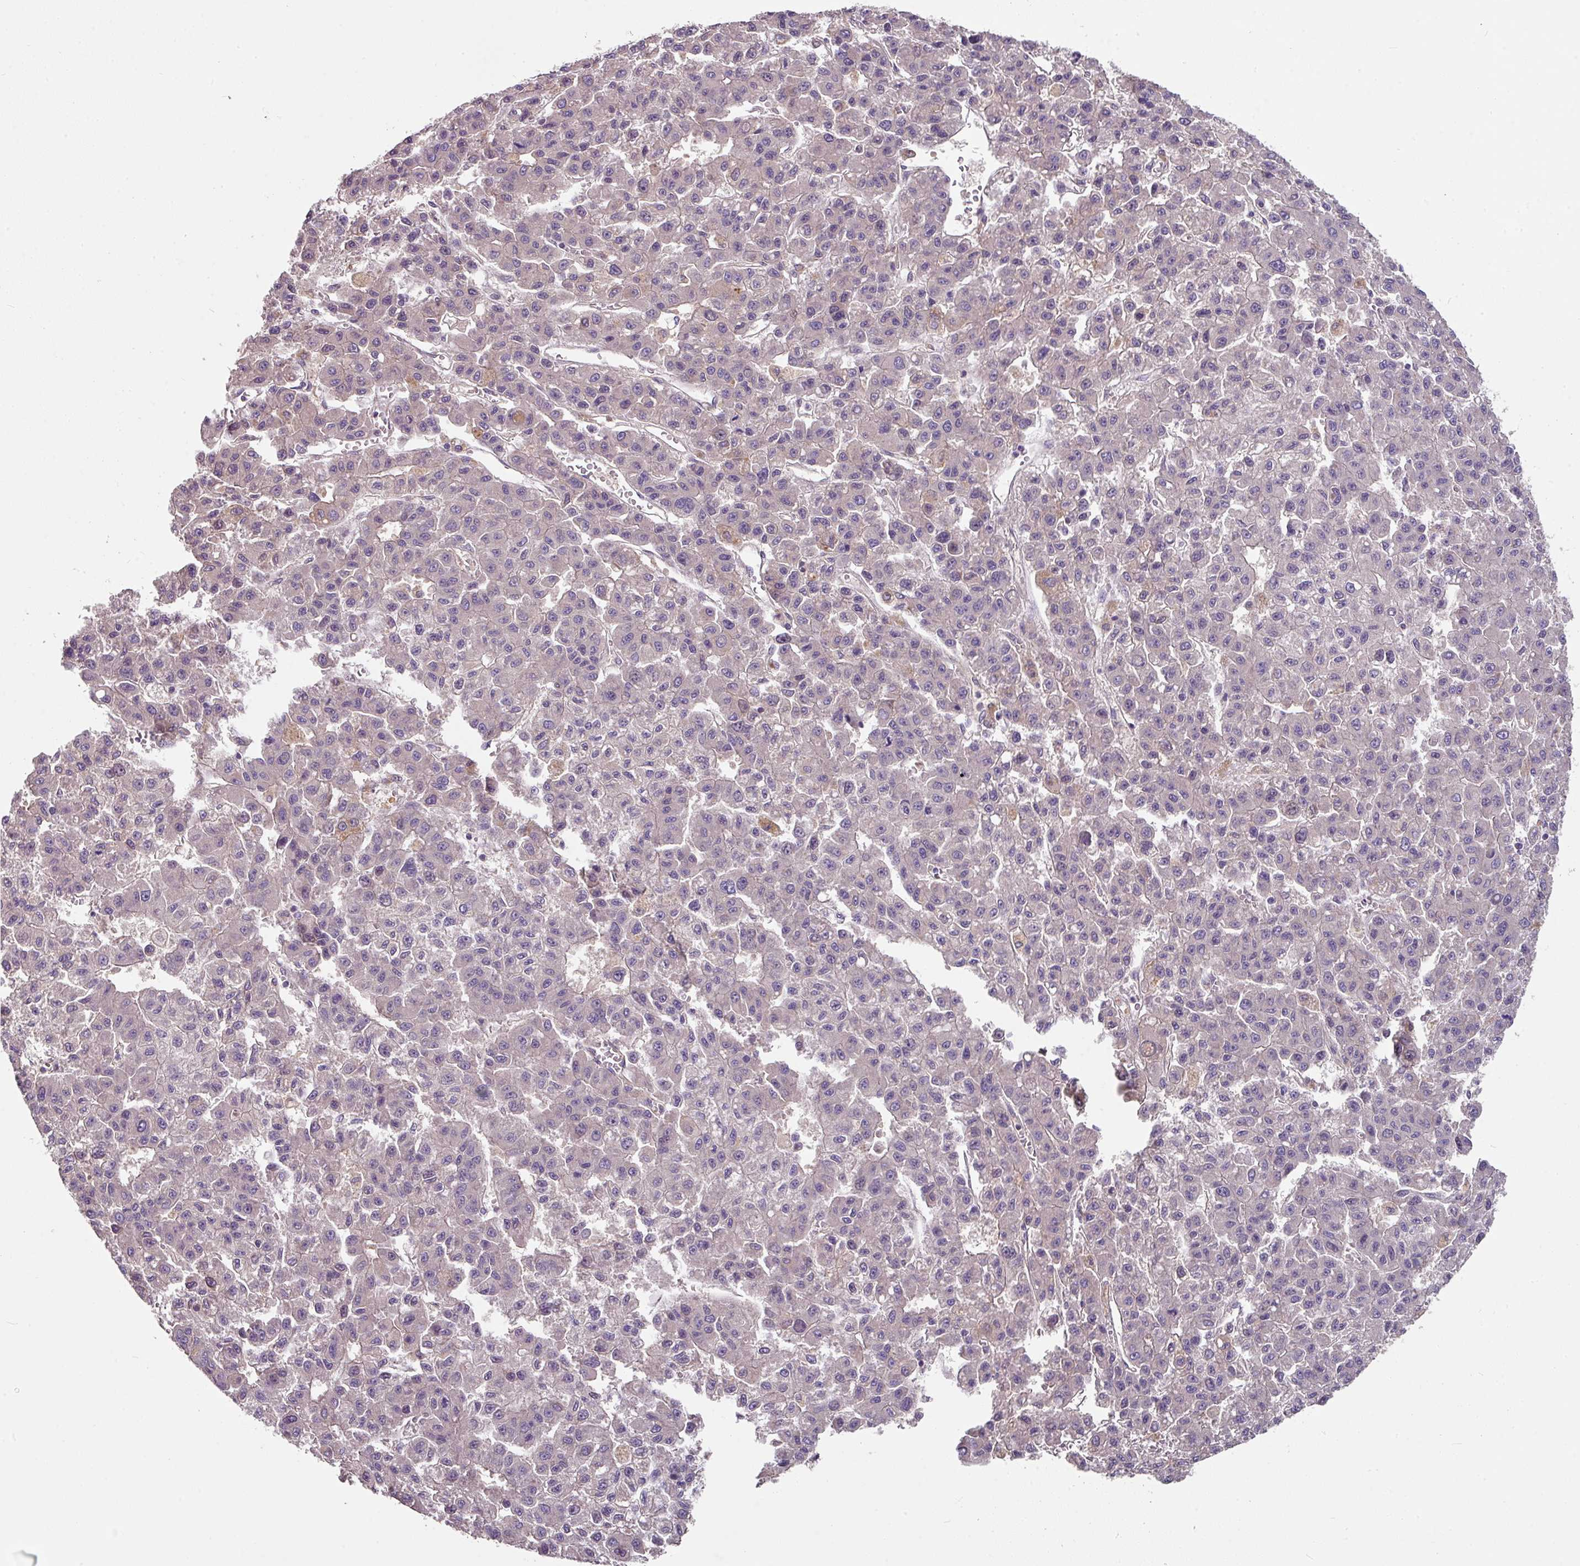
{"staining": {"intensity": "negative", "quantity": "none", "location": "none"}, "tissue": "liver cancer", "cell_type": "Tumor cells", "image_type": "cancer", "snomed": [{"axis": "morphology", "description": "Carcinoma, Hepatocellular, NOS"}, {"axis": "topography", "description": "Liver"}], "caption": "This is an IHC micrograph of liver hepatocellular carcinoma. There is no expression in tumor cells.", "gene": "C4orf48", "patient": {"sex": "male", "age": 70}}